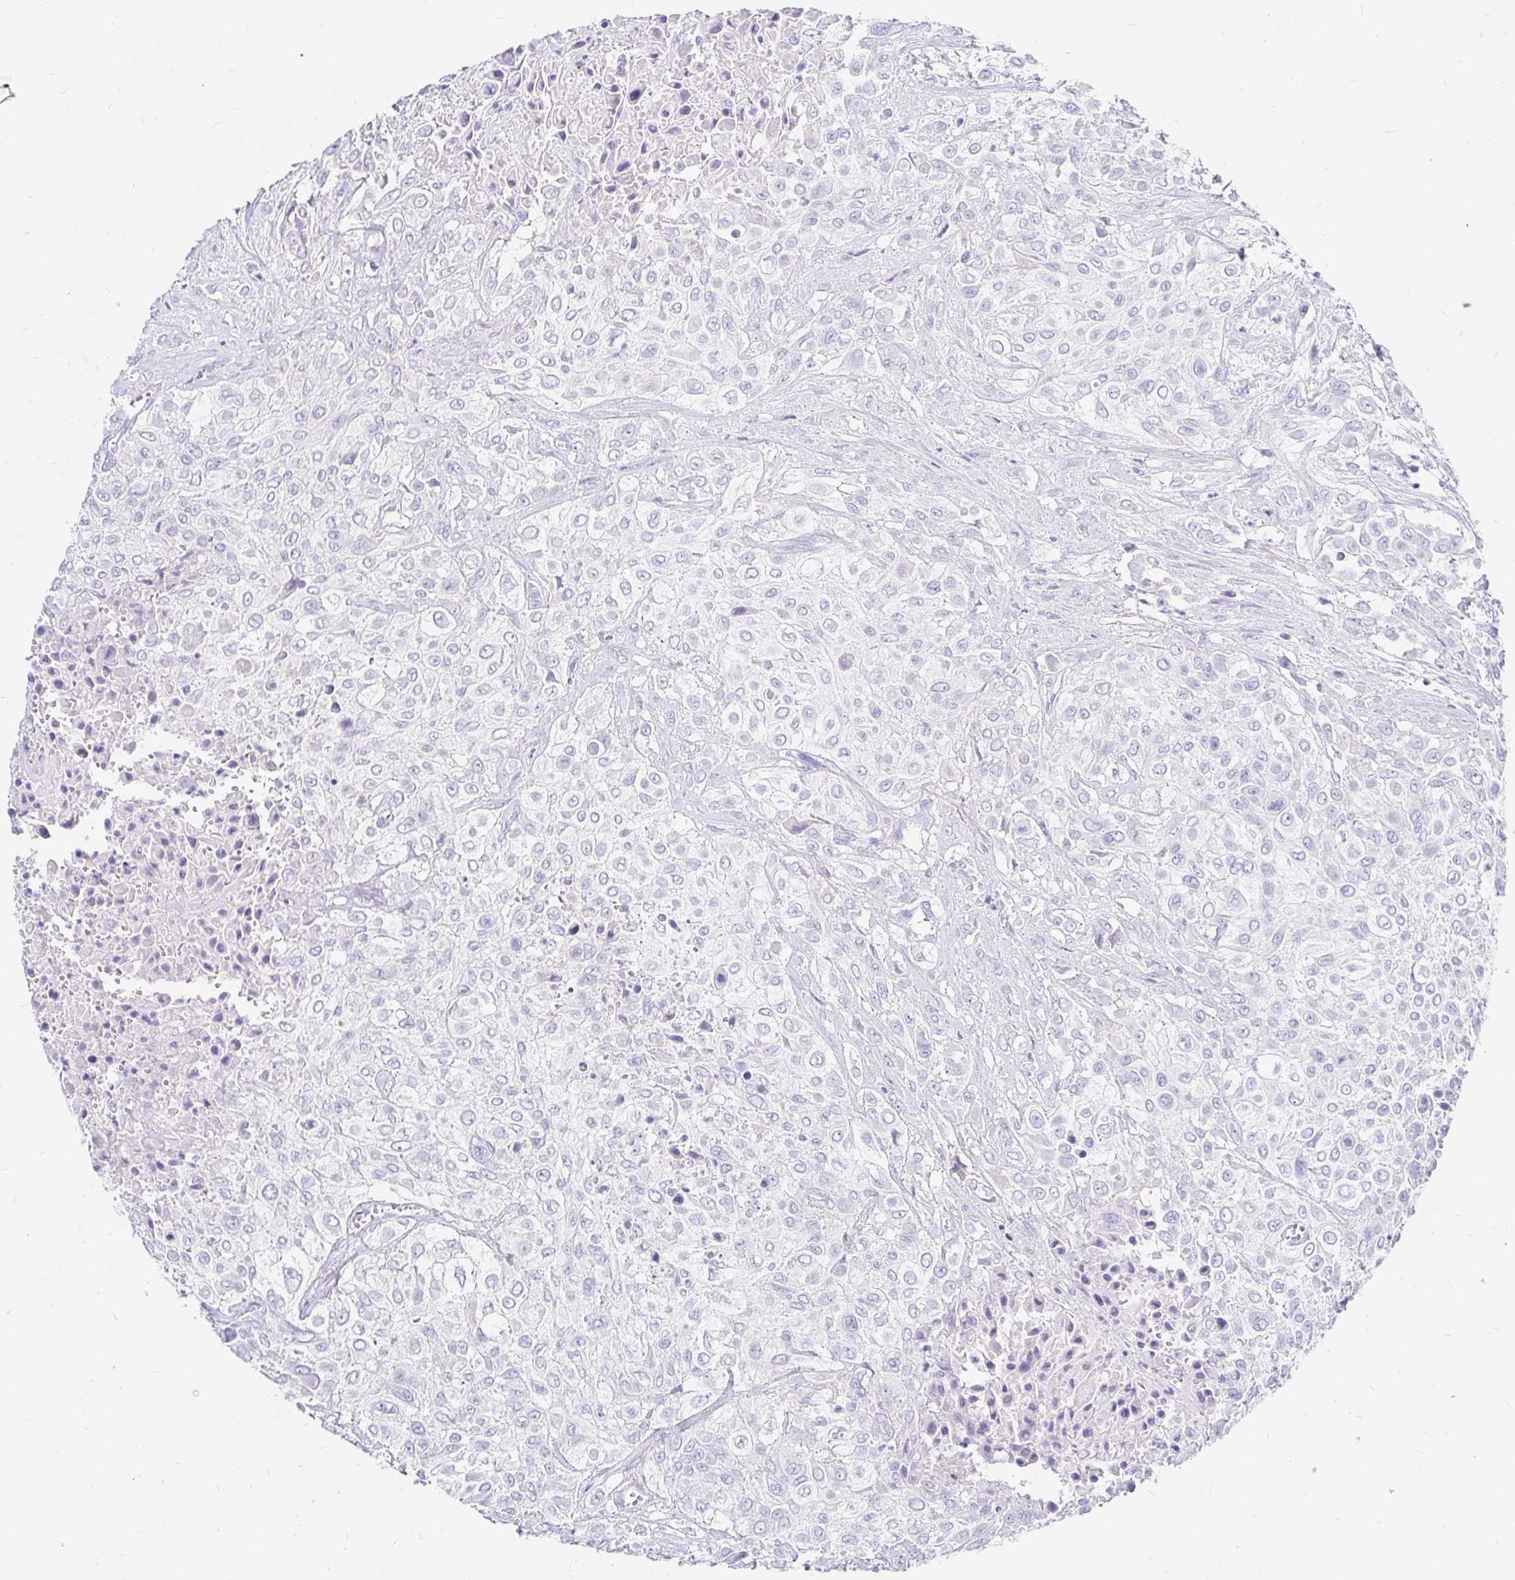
{"staining": {"intensity": "negative", "quantity": "none", "location": "none"}, "tissue": "urothelial cancer", "cell_type": "Tumor cells", "image_type": "cancer", "snomed": [{"axis": "morphology", "description": "Urothelial carcinoma, High grade"}, {"axis": "topography", "description": "Urinary bladder"}], "caption": "The image demonstrates no staining of tumor cells in urothelial cancer. (DAB (3,3'-diaminobenzidine) immunohistochemistry with hematoxylin counter stain).", "gene": "NR2E1", "patient": {"sex": "male", "age": 57}}